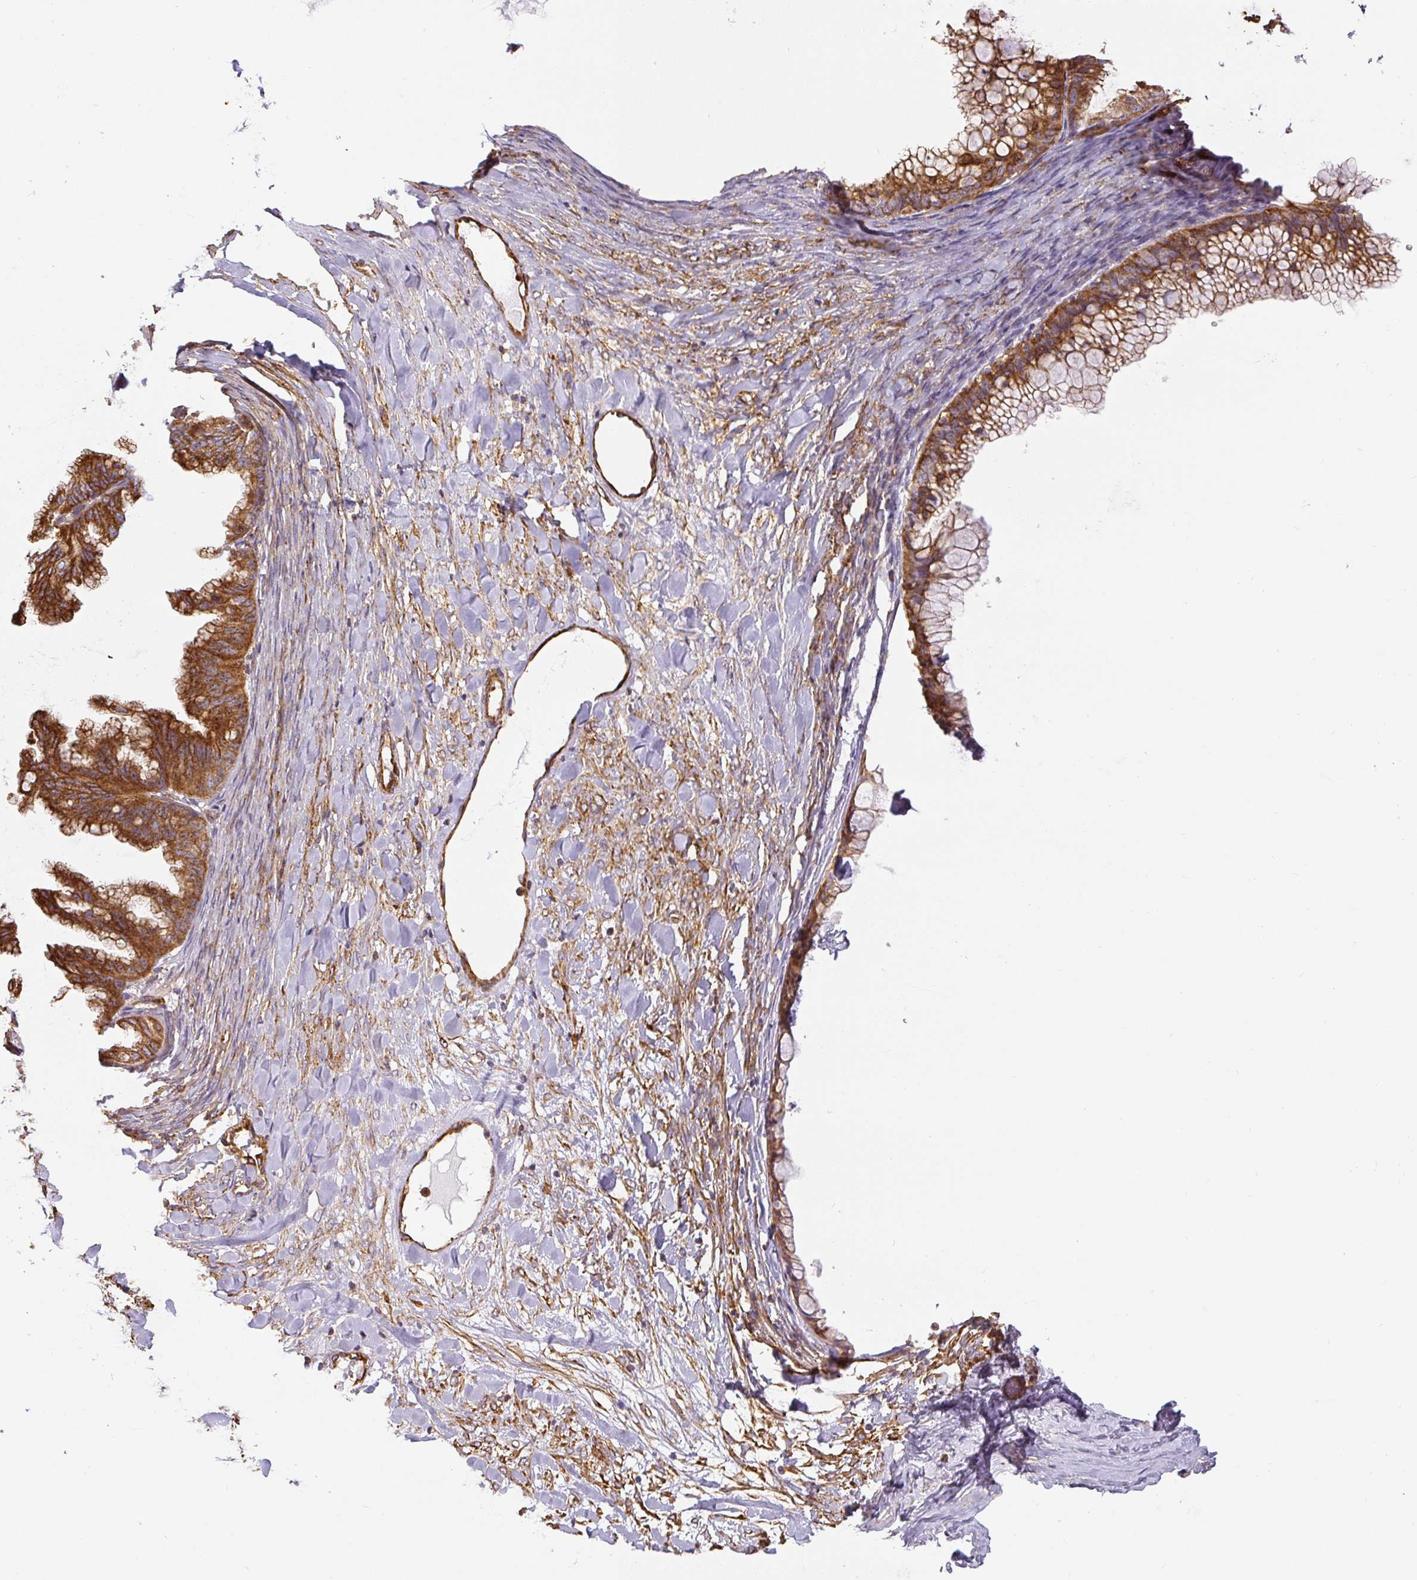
{"staining": {"intensity": "moderate", "quantity": ">75%", "location": "cytoplasmic/membranous"}, "tissue": "ovarian cancer", "cell_type": "Tumor cells", "image_type": "cancer", "snomed": [{"axis": "morphology", "description": "Cystadenocarcinoma, mucinous, NOS"}, {"axis": "topography", "description": "Ovary"}], "caption": "DAB immunohistochemical staining of ovarian cancer (mucinous cystadenocarcinoma) demonstrates moderate cytoplasmic/membranous protein positivity in approximately >75% of tumor cells.", "gene": "MYL12A", "patient": {"sex": "female", "age": 35}}